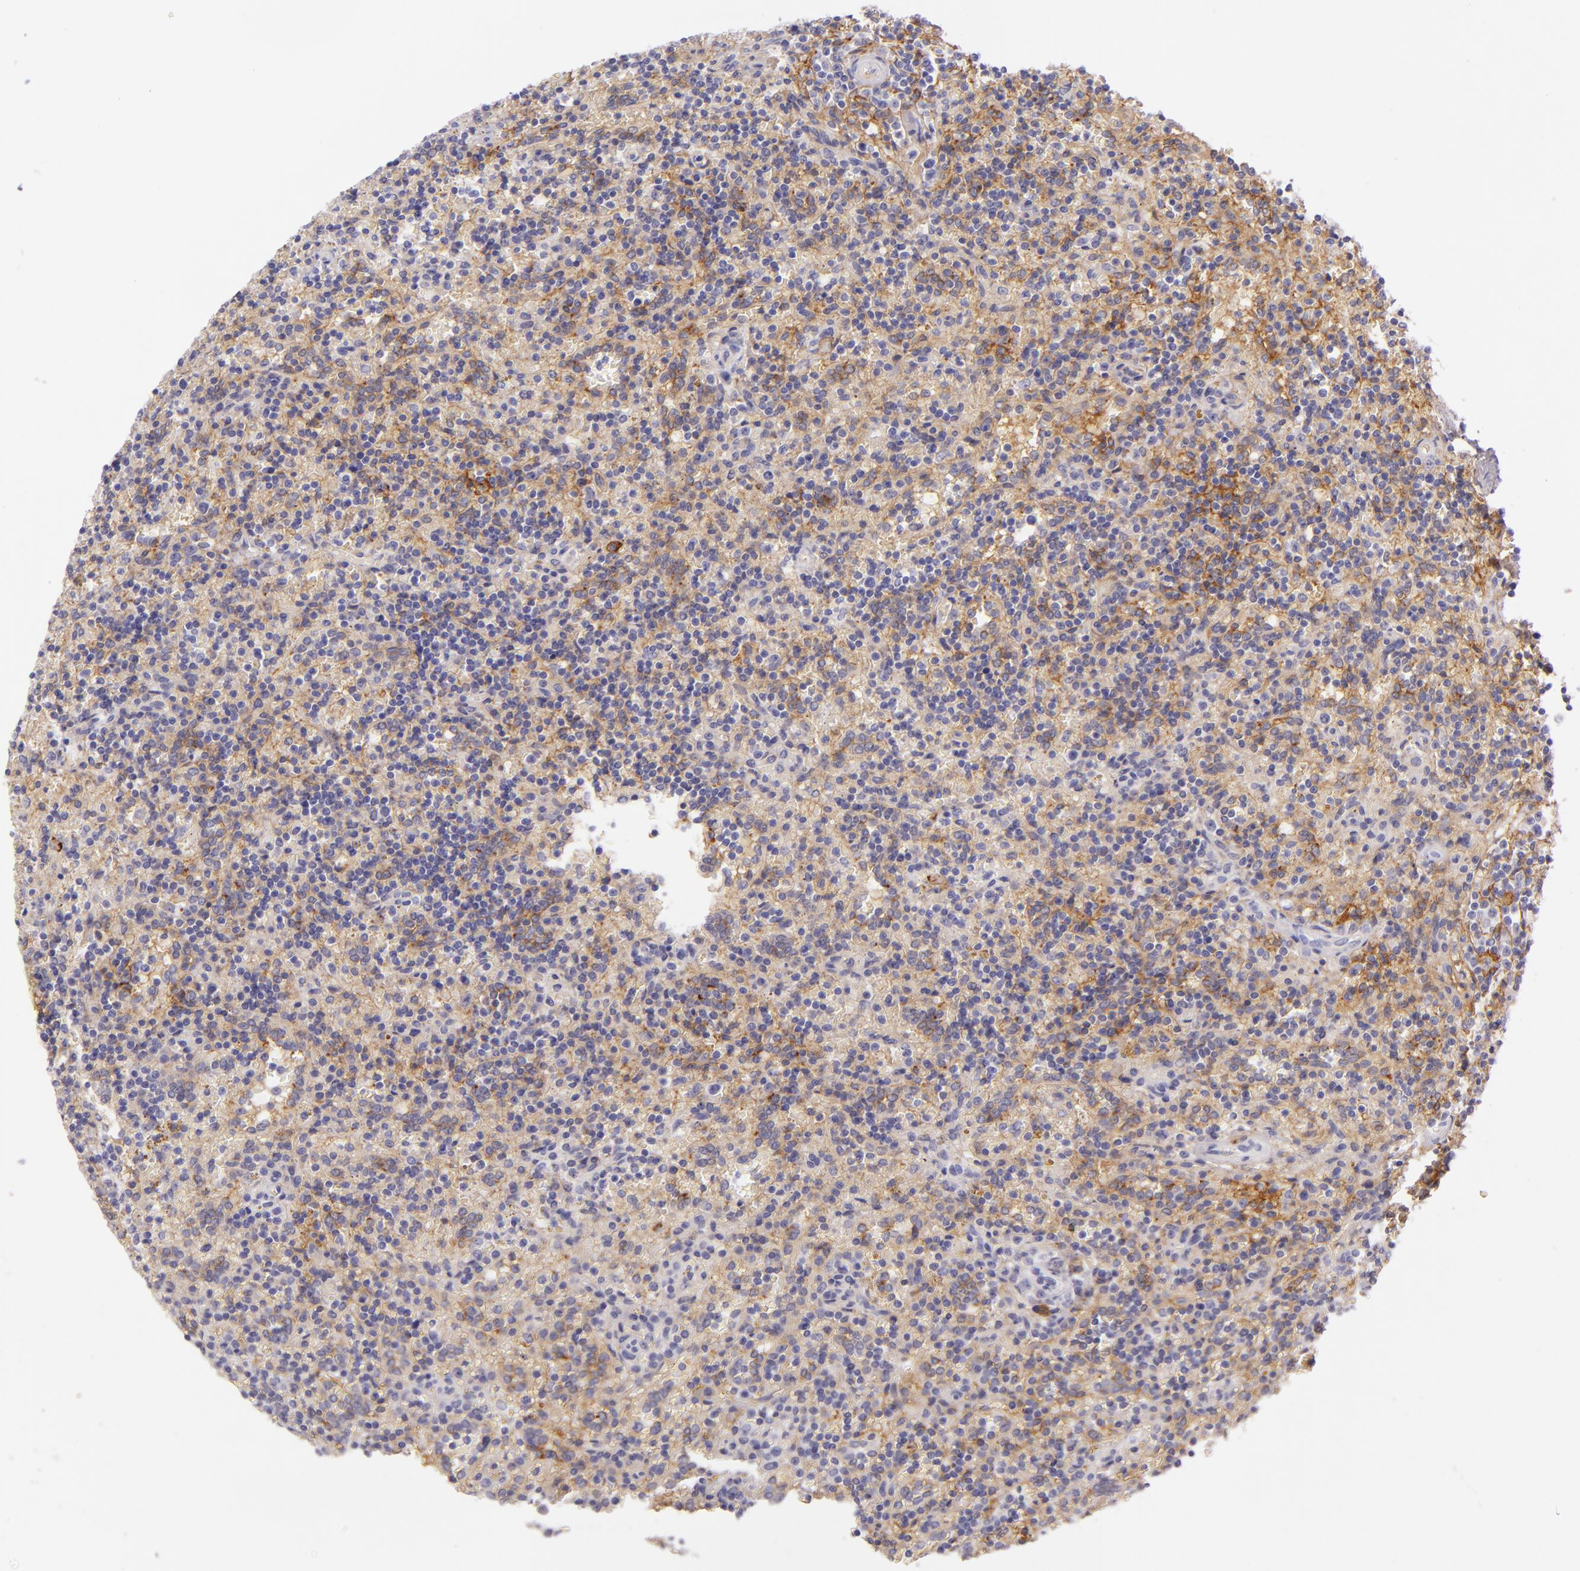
{"staining": {"intensity": "negative", "quantity": "none", "location": "none"}, "tissue": "lymphoma", "cell_type": "Tumor cells", "image_type": "cancer", "snomed": [{"axis": "morphology", "description": "Malignant lymphoma, non-Hodgkin's type, Low grade"}, {"axis": "topography", "description": "Spleen"}], "caption": "This is a photomicrograph of IHC staining of lymphoma, which shows no staining in tumor cells.", "gene": "ICAM1", "patient": {"sex": "male", "age": 67}}